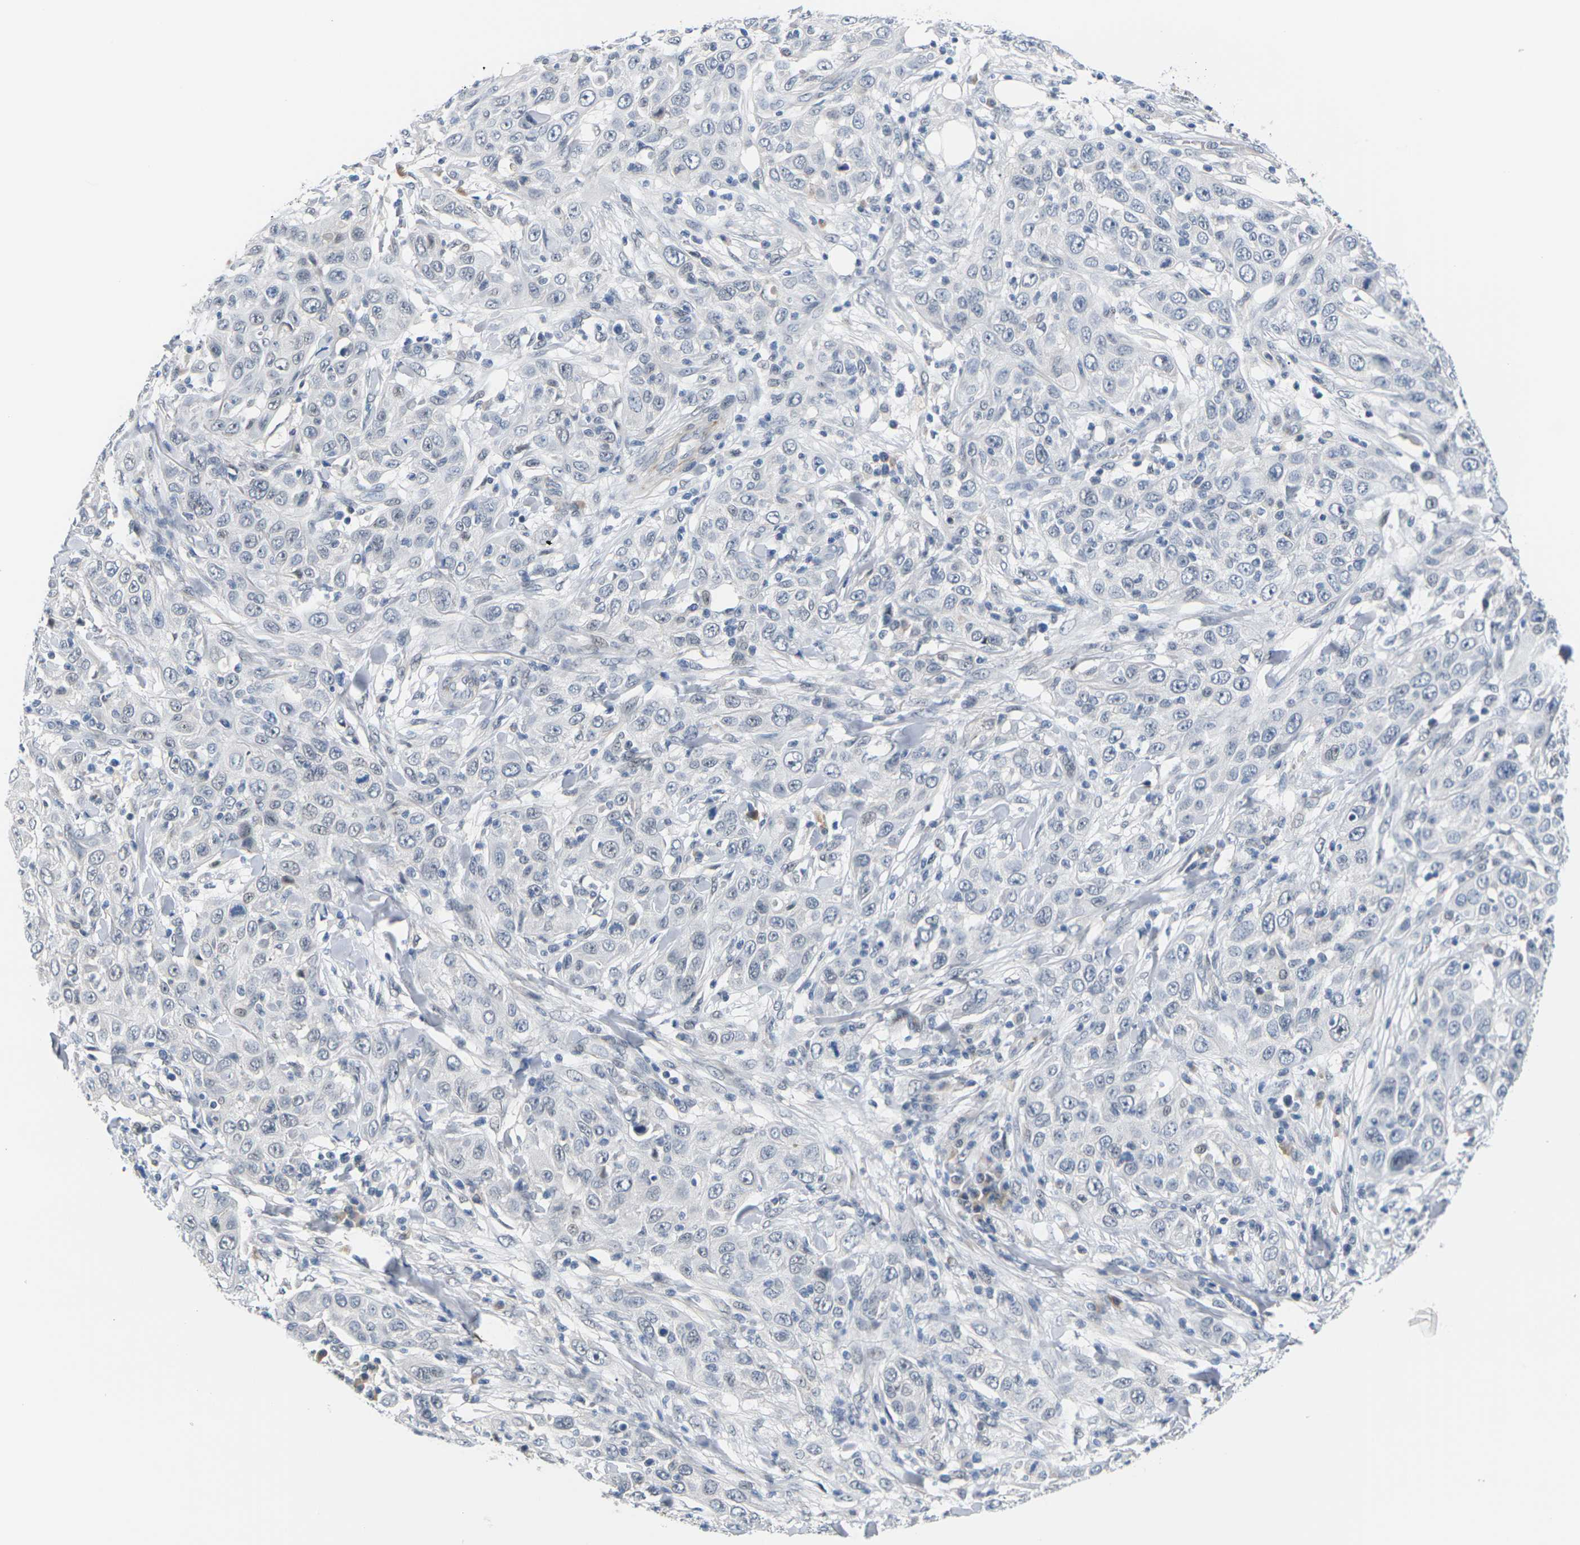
{"staining": {"intensity": "negative", "quantity": "none", "location": "none"}, "tissue": "skin cancer", "cell_type": "Tumor cells", "image_type": "cancer", "snomed": [{"axis": "morphology", "description": "Squamous cell carcinoma, NOS"}, {"axis": "topography", "description": "Skin"}], "caption": "Skin squamous cell carcinoma was stained to show a protein in brown. There is no significant expression in tumor cells.", "gene": "PKP2", "patient": {"sex": "female", "age": 88}}